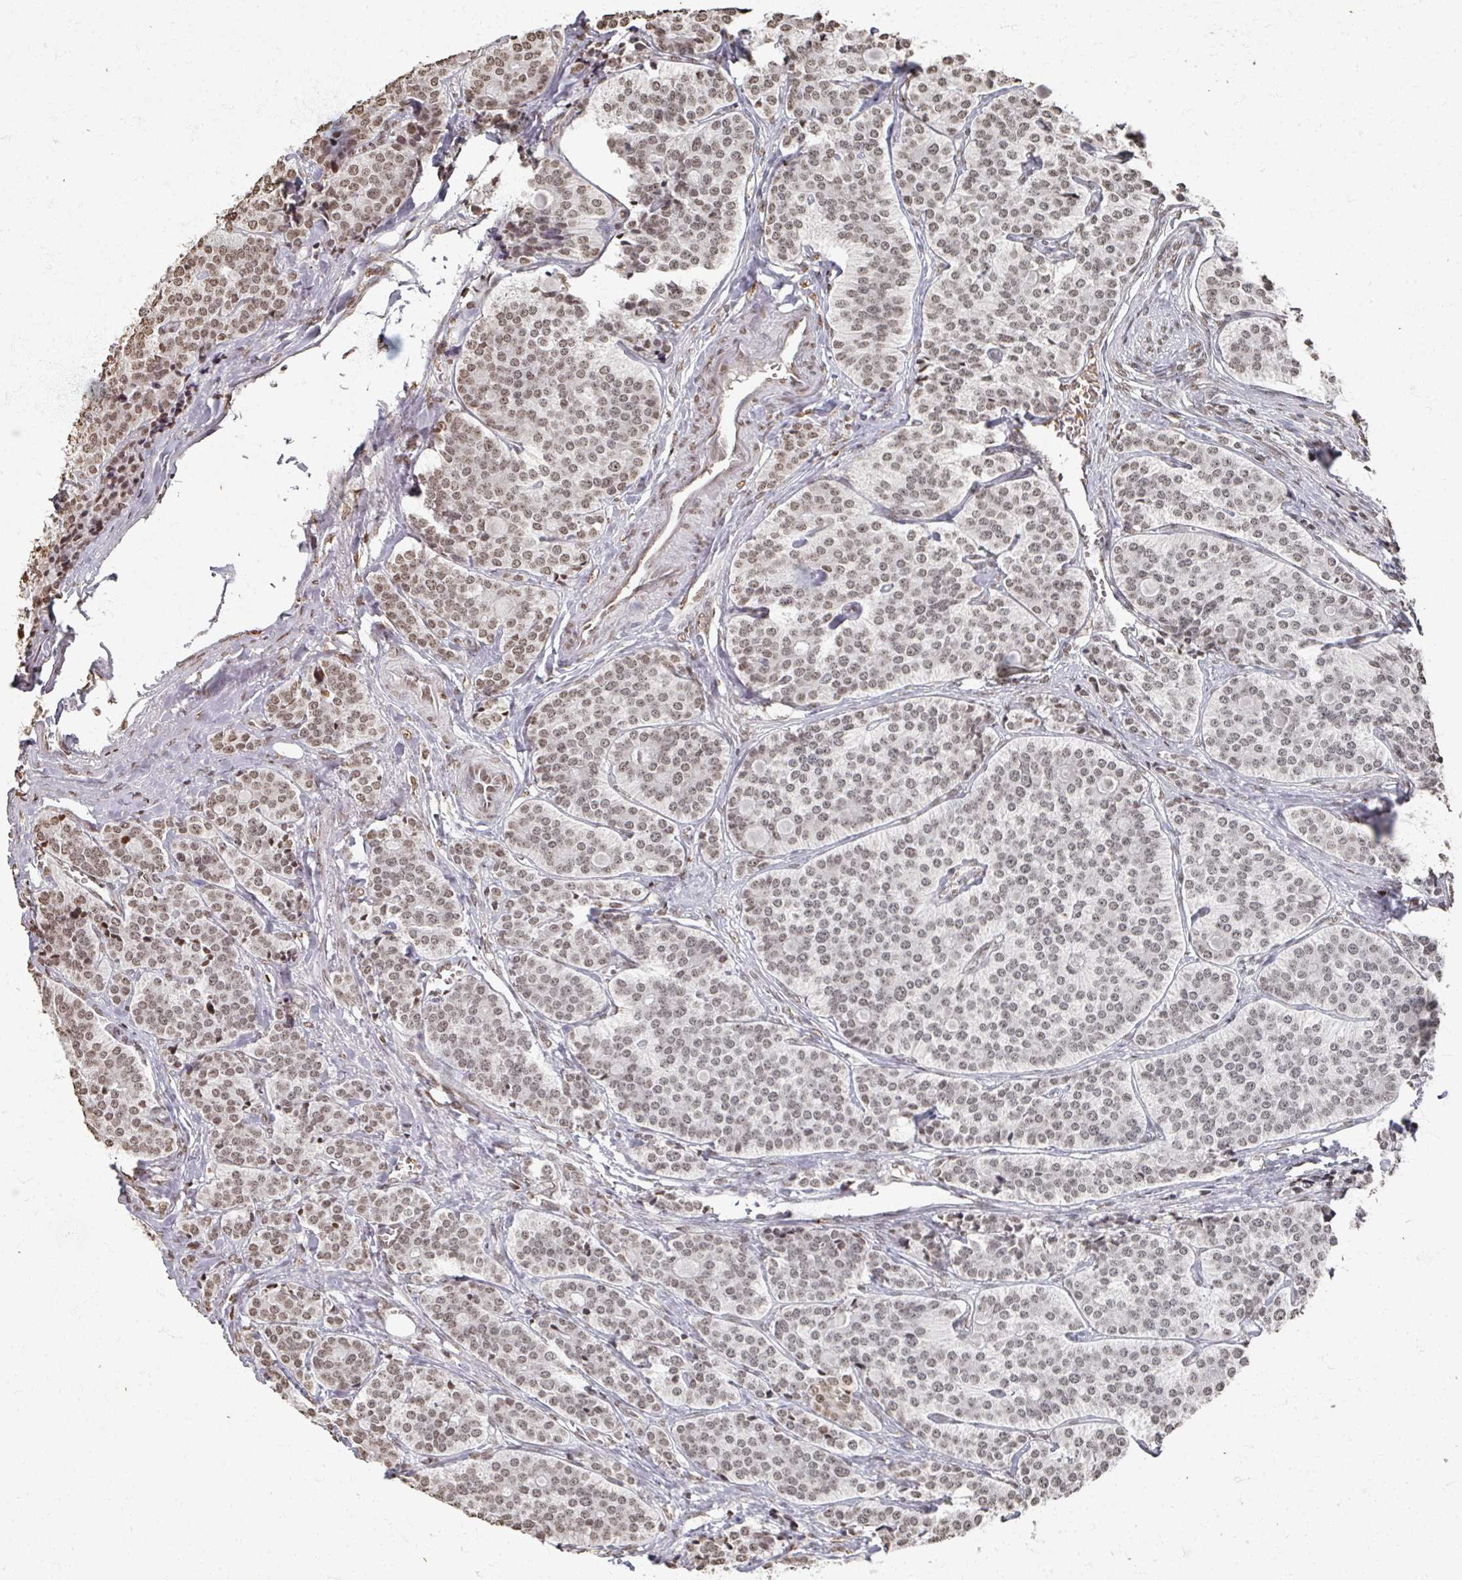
{"staining": {"intensity": "moderate", "quantity": "25%-75%", "location": "nuclear"}, "tissue": "carcinoid", "cell_type": "Tumor cells", "image_type": "cancer", "snomed": [{"axis": "morphology", "description": "Carcinoid, malignant, NOS"}, {"axis": "topography", "description": "Small intestine"}], "caption": "Immunohistochemistry (IHC) histopathology image of neoplastic tissue: human carcinoid (malignant) stained using IHC reveals medium levels of moderate protein expression localized specifically in the nuclear of tumor cells, appearing as a nuclear brown color.", "gene": "DCUN1D5", "patient": {"sex": "male", "age": 63}}